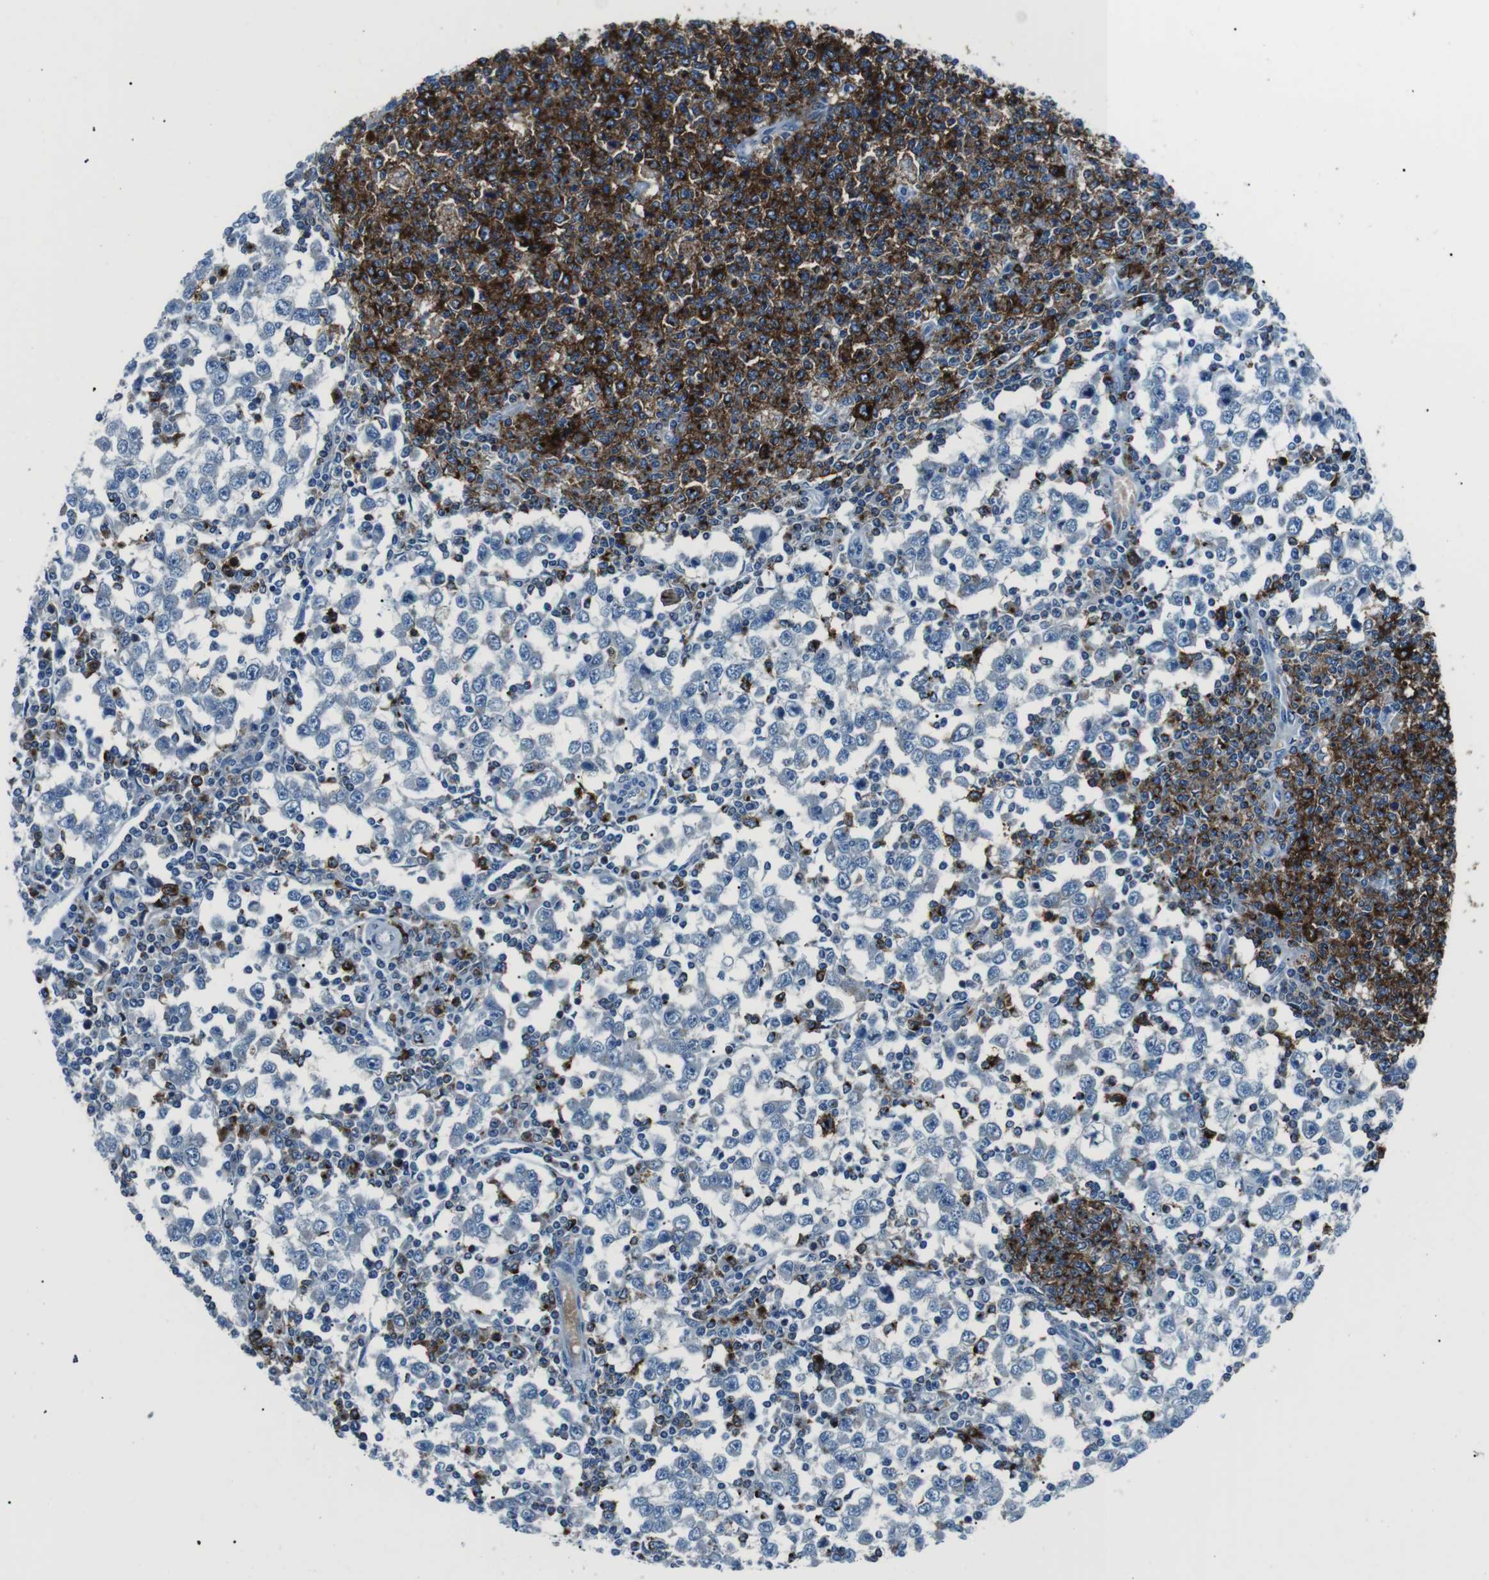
{"staining": {"intensity": "negative", "quantity": "none", "location": "none"}, "tissue": "testis cancer", "cell_type": "Tumor cells", "image_type": "cancer", "snomed": [{"axis": "morphology", "description": "Seminoma, NOS"}, {"axis": "topography", "description": "Testis"}], "caption": "Tumor cells show no significant staining in testis cancer (seminoma).", "gene": "ST6GAL1", "patient": {"sex": "male", "age": 65}}